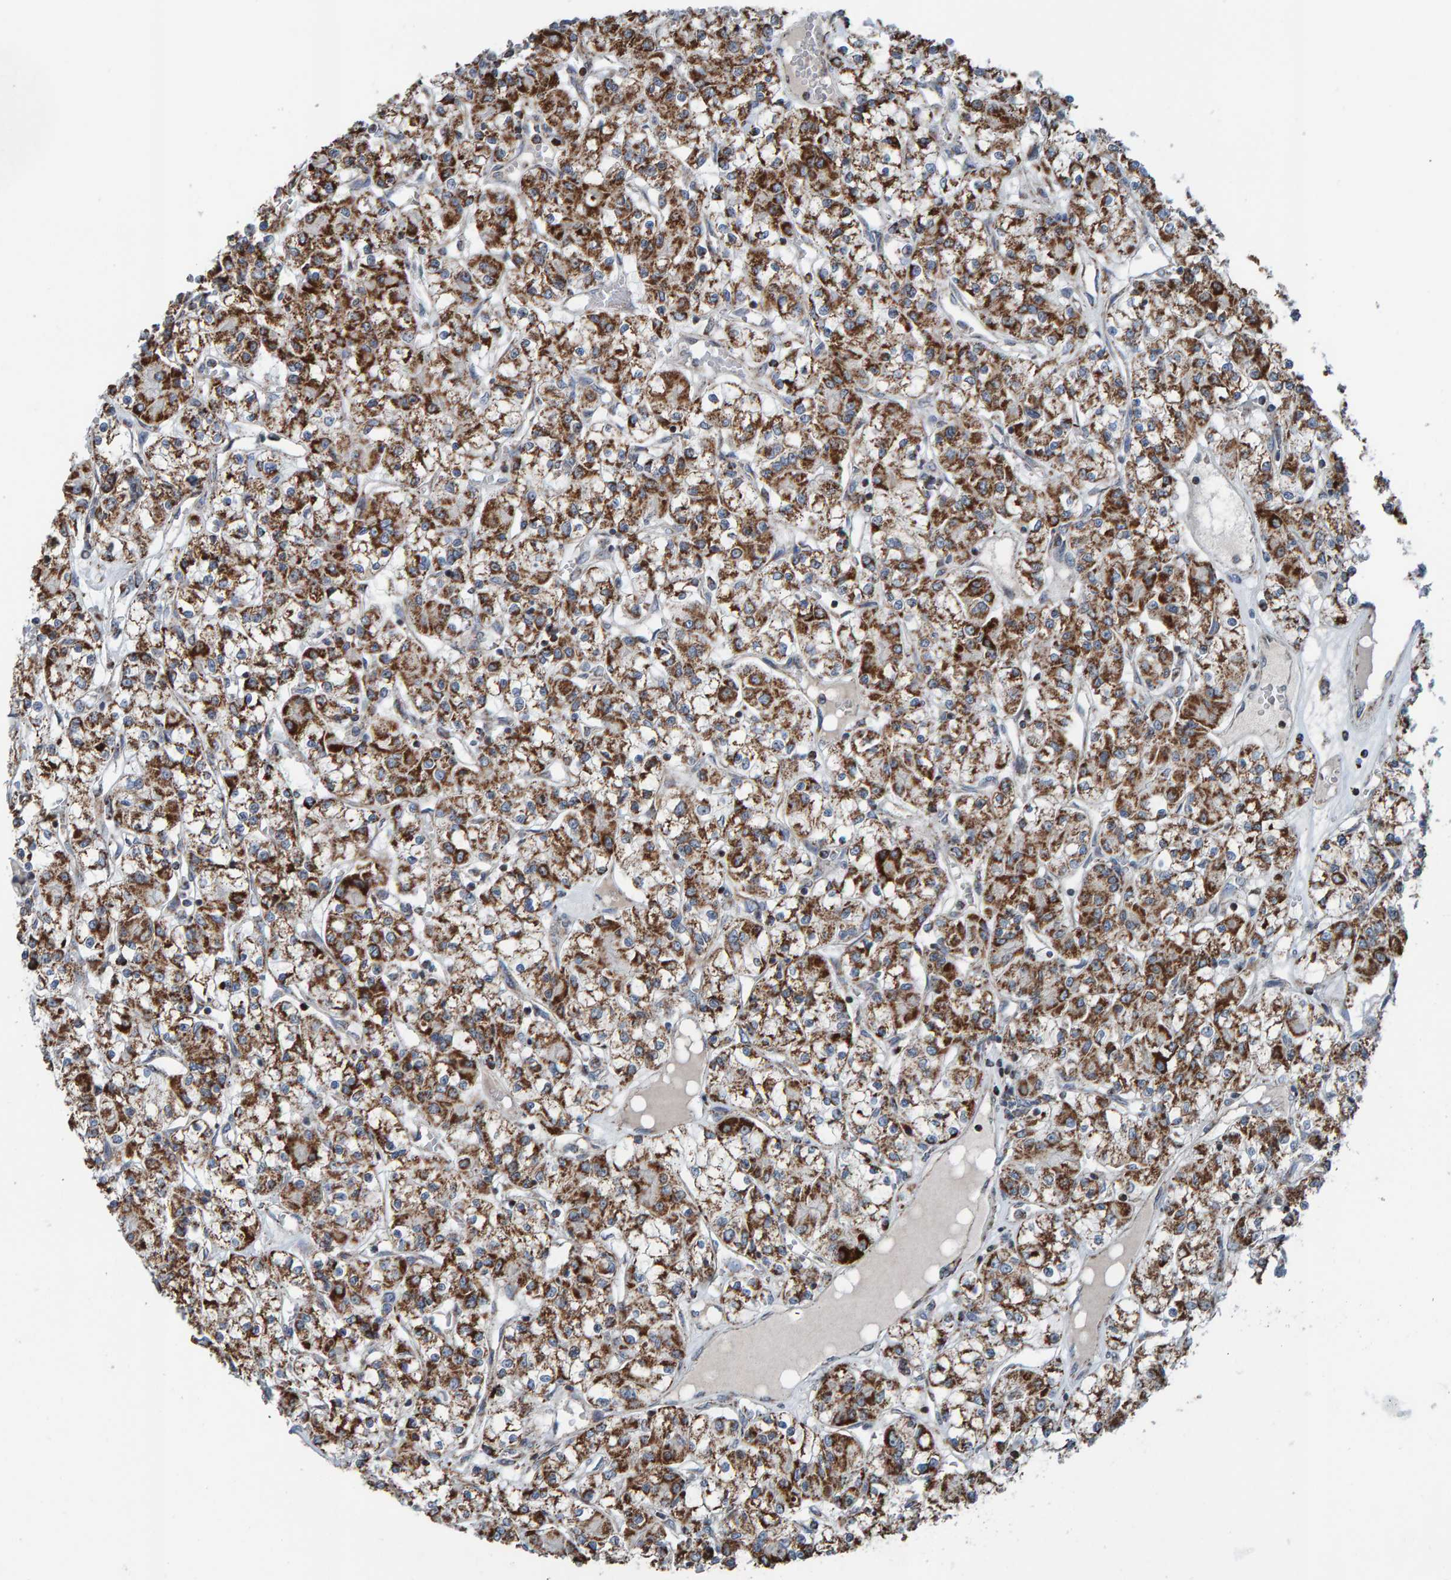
{"staining": {"intensity": "strong", "quantity": ">75%", "location": "cytoplasmic/membranous"}, "tissue": "renal cancer", "cell_type": "Tumor cells", "image_type": "cancer", "snomed": [{"axis": "morphology", "description": "Adenocarcinoma, NOS"}, {"axis": "topography", "description": "Kidney"}], "caption": "An image showing strong cytoplasmic/membranous expression in about >75% of tumor cells in renal cancer, as visualized by brown immunohistochemical staining.", "gene": "ZNF48", "patient": {"sex": "female", "age": 59}}